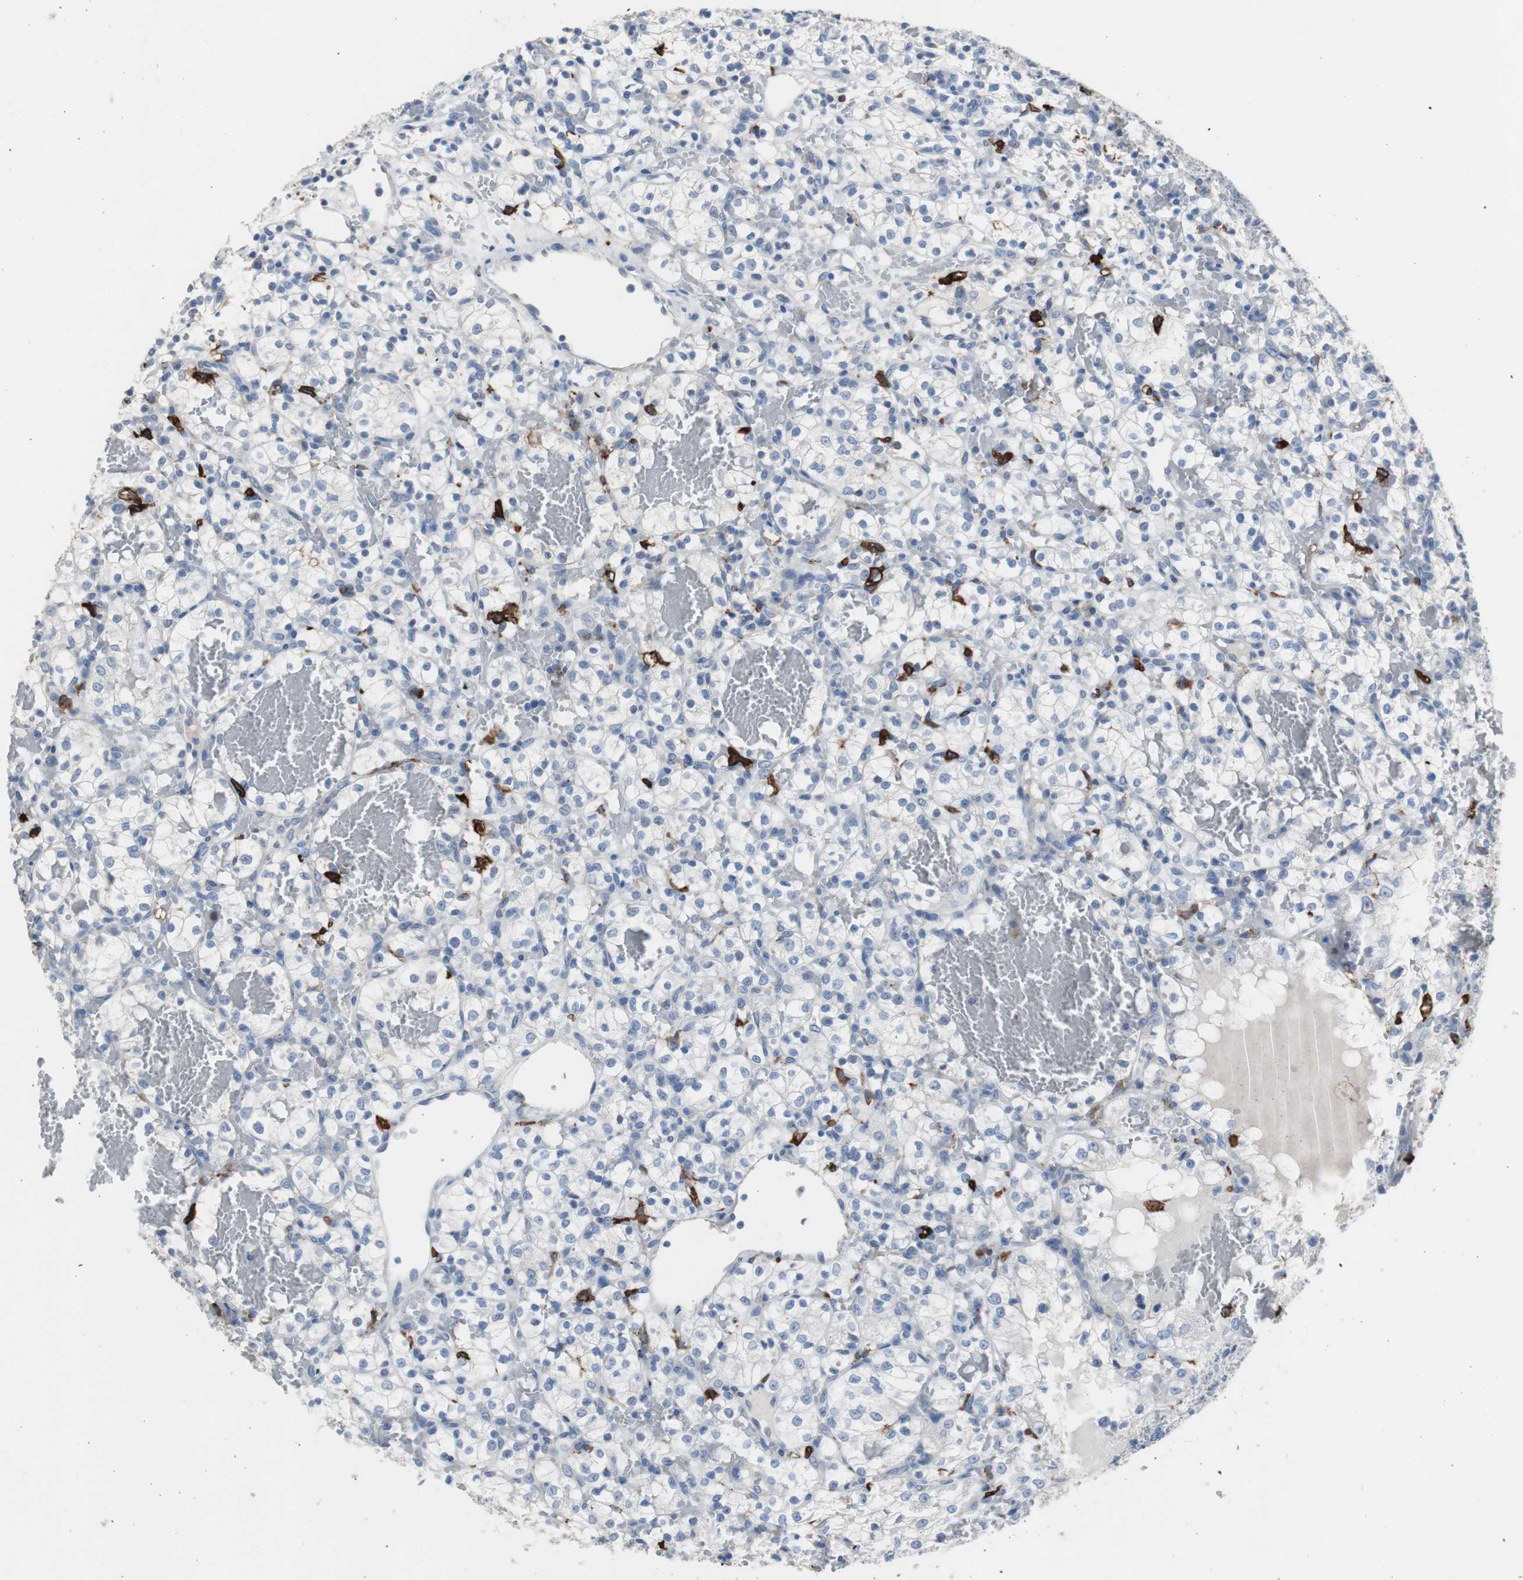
{"staining": {"intensity": "negative", "quantity": "none", "location": "none"}, "tissue": "renal cancer", "cell_type": "Tumor cells", "image_type": "cancer", "snomed": [{"axis": "morphology", "description": "Adenocarcinoma, NOS"}, {"axis": "topography", "description": "Kidney"}], "caption": "Human renal adenocarcinoma stained for a protein using IHC demonstrates no staining in tumor cells.", "gene": "FCGR2B", "patient": {"sex": "female", "age": 60}}